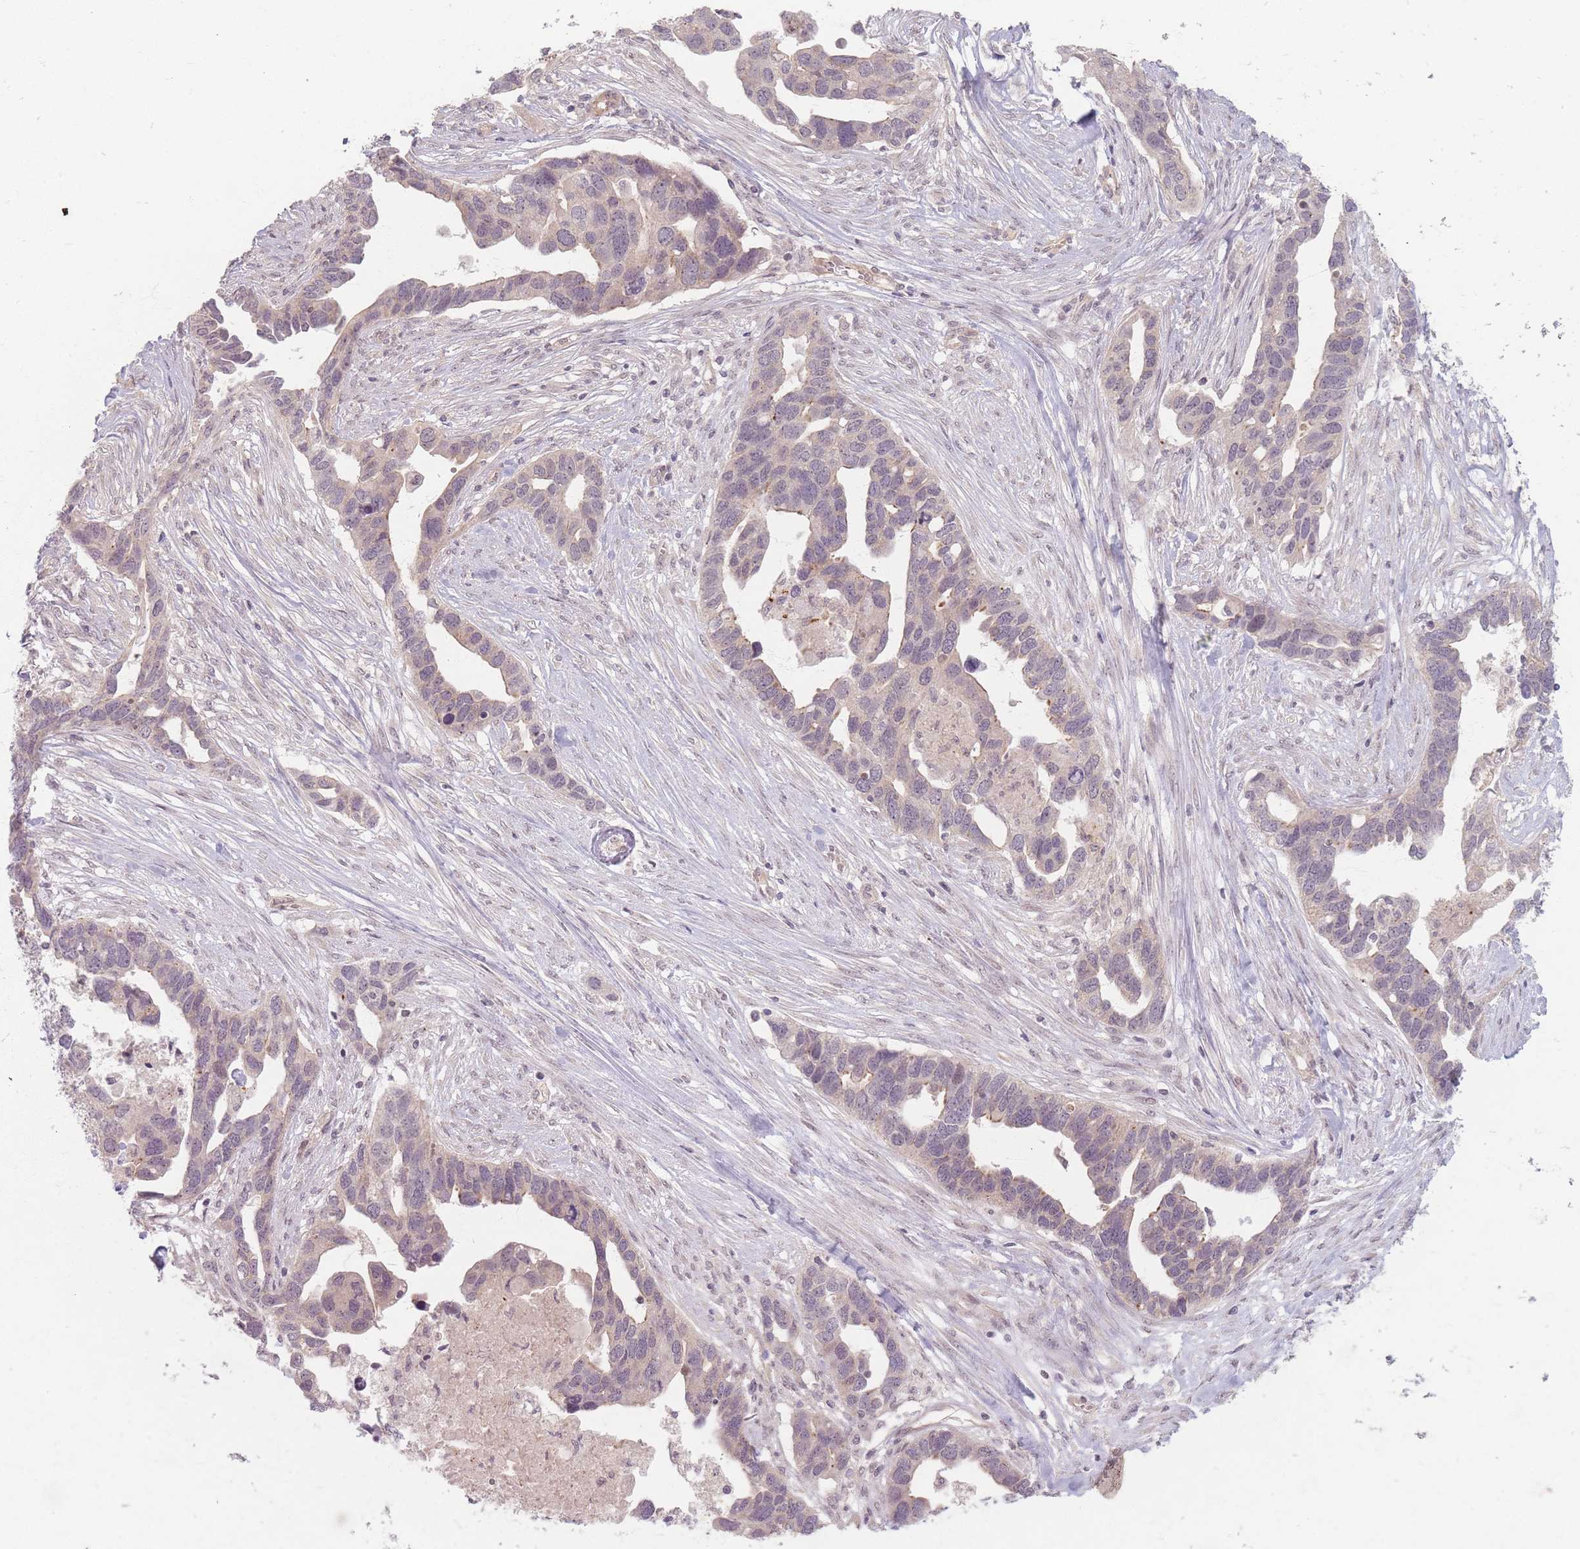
{"staining": {"intensity": "weak", "quantity": "25%-75%", "location": "cytoplasmic/membranous"}, "tissue": "ovarian cancer", "cell_type": "Tumor cells", "image_type": "cancer", "snomed": [{"axis": "morphology", "description": "Cystadenocarcinoma, serous, NOS"}, {"axis": "topography", "description": "Ovary"}], "caption": "The immunohistochemical stain shows weak cytoplasmic/membranous positivity in tumor cells of serous cystadenocarcinoma (ovarian) tissue. (Stains: DAB (3,3'-diaminobenzidine) in brown, nuclei in blue, Microscopy: brightfield microscopy at high magnification).", "gene": "GABRA6", "patient": {"sex": "female", "age": 54}}